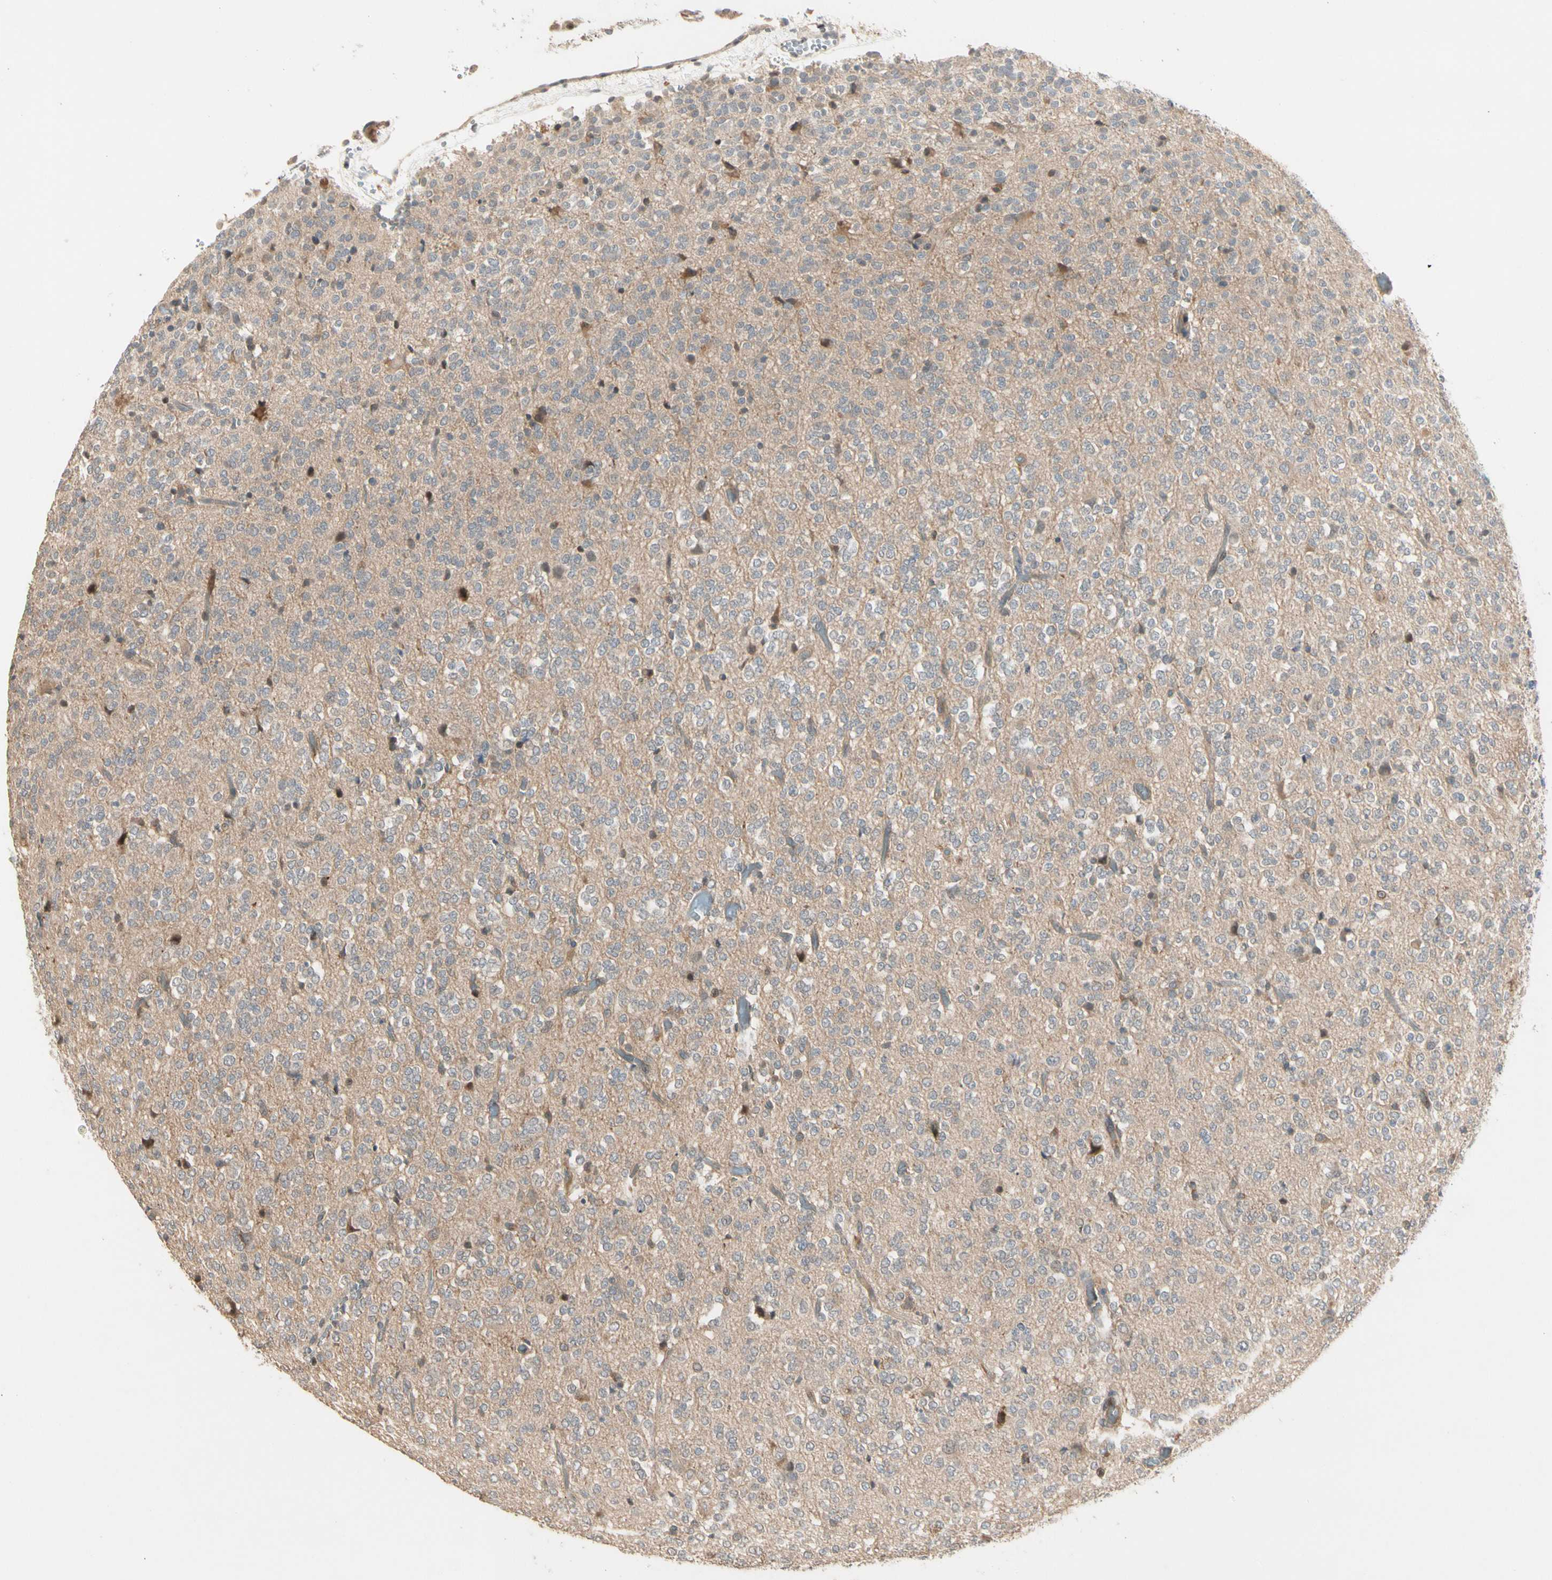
{"staining": {"intensity": "weak", "quantity": "<25%", "location": "cytoplasmic/membranous"}, "tissue": "glioma", "cell_type": "Tumor cells", "image_type": "cancer", "snomed": [{"axis": "morphology", "description": "Glioma, malignant, Low grade"}, {"axis": "topography", "description": "Brain"}], "caption": "A high-resolution micrograph shows immunohistochemistry staining of glioma, which shows no significant expression in tumor cells.", "gene": "ATG4C", "patient": {"sex": "male", "age": 38}}